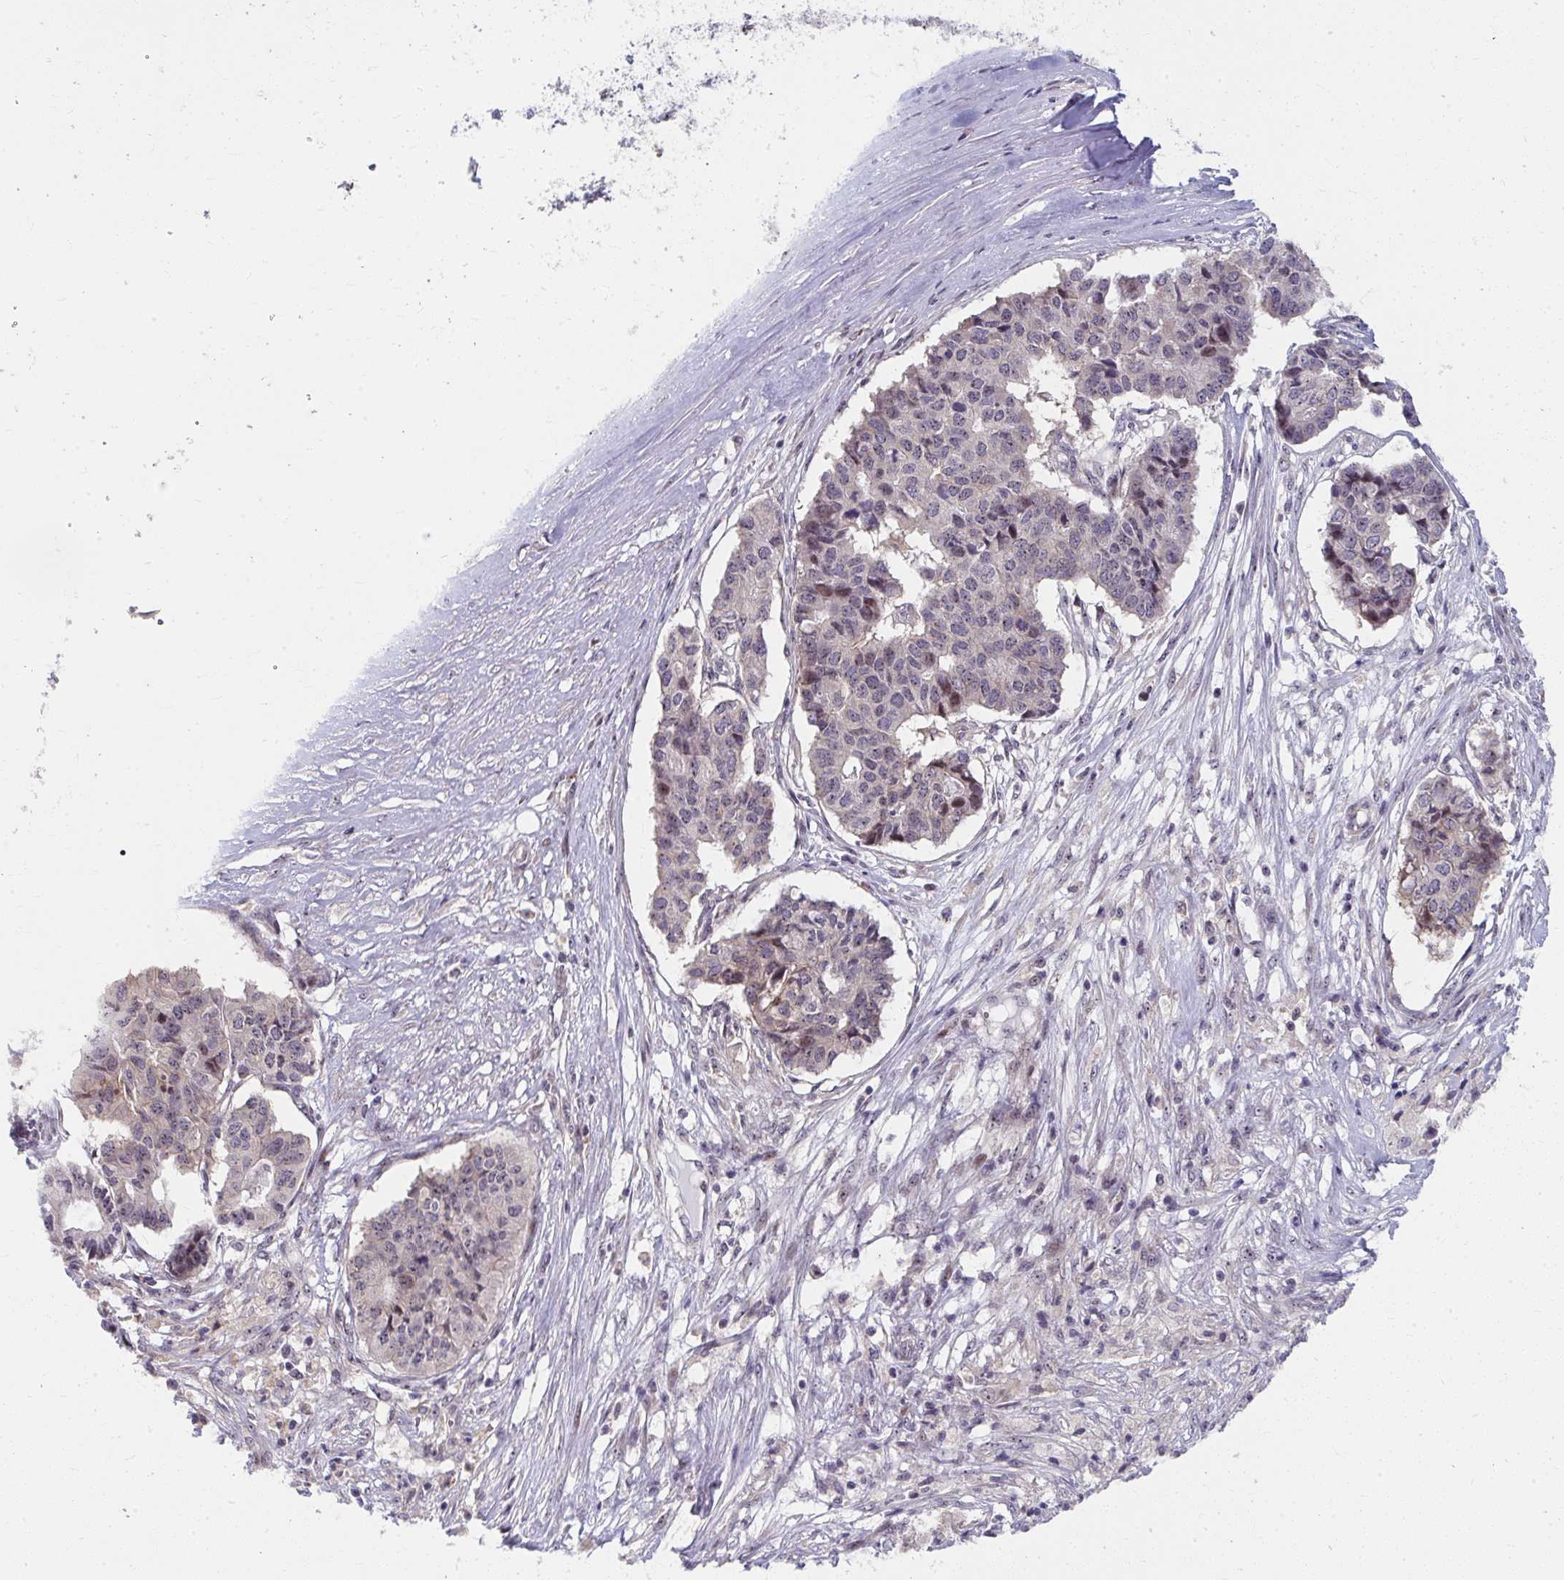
{"staining": {"intensity": "moderate", "quantity": "<25%", "location": "nuclear"}, "tissue": "pancreatic cancer", "cell_type": "Tumor cells", "image_type": "cancer", "snomed": [{"axis": "morphology", "description": "Adenocarcinoma, NOS"}, {"axis": "topography", "description": "Pancreas"}], "caption": "Human pancreatic cancer stained for a protein (brown) displays moderate nuclear positive positivity in about <25% of tumor cells.", "gene": "MUS81", "patient": {"sex": "male", "age": 50}}